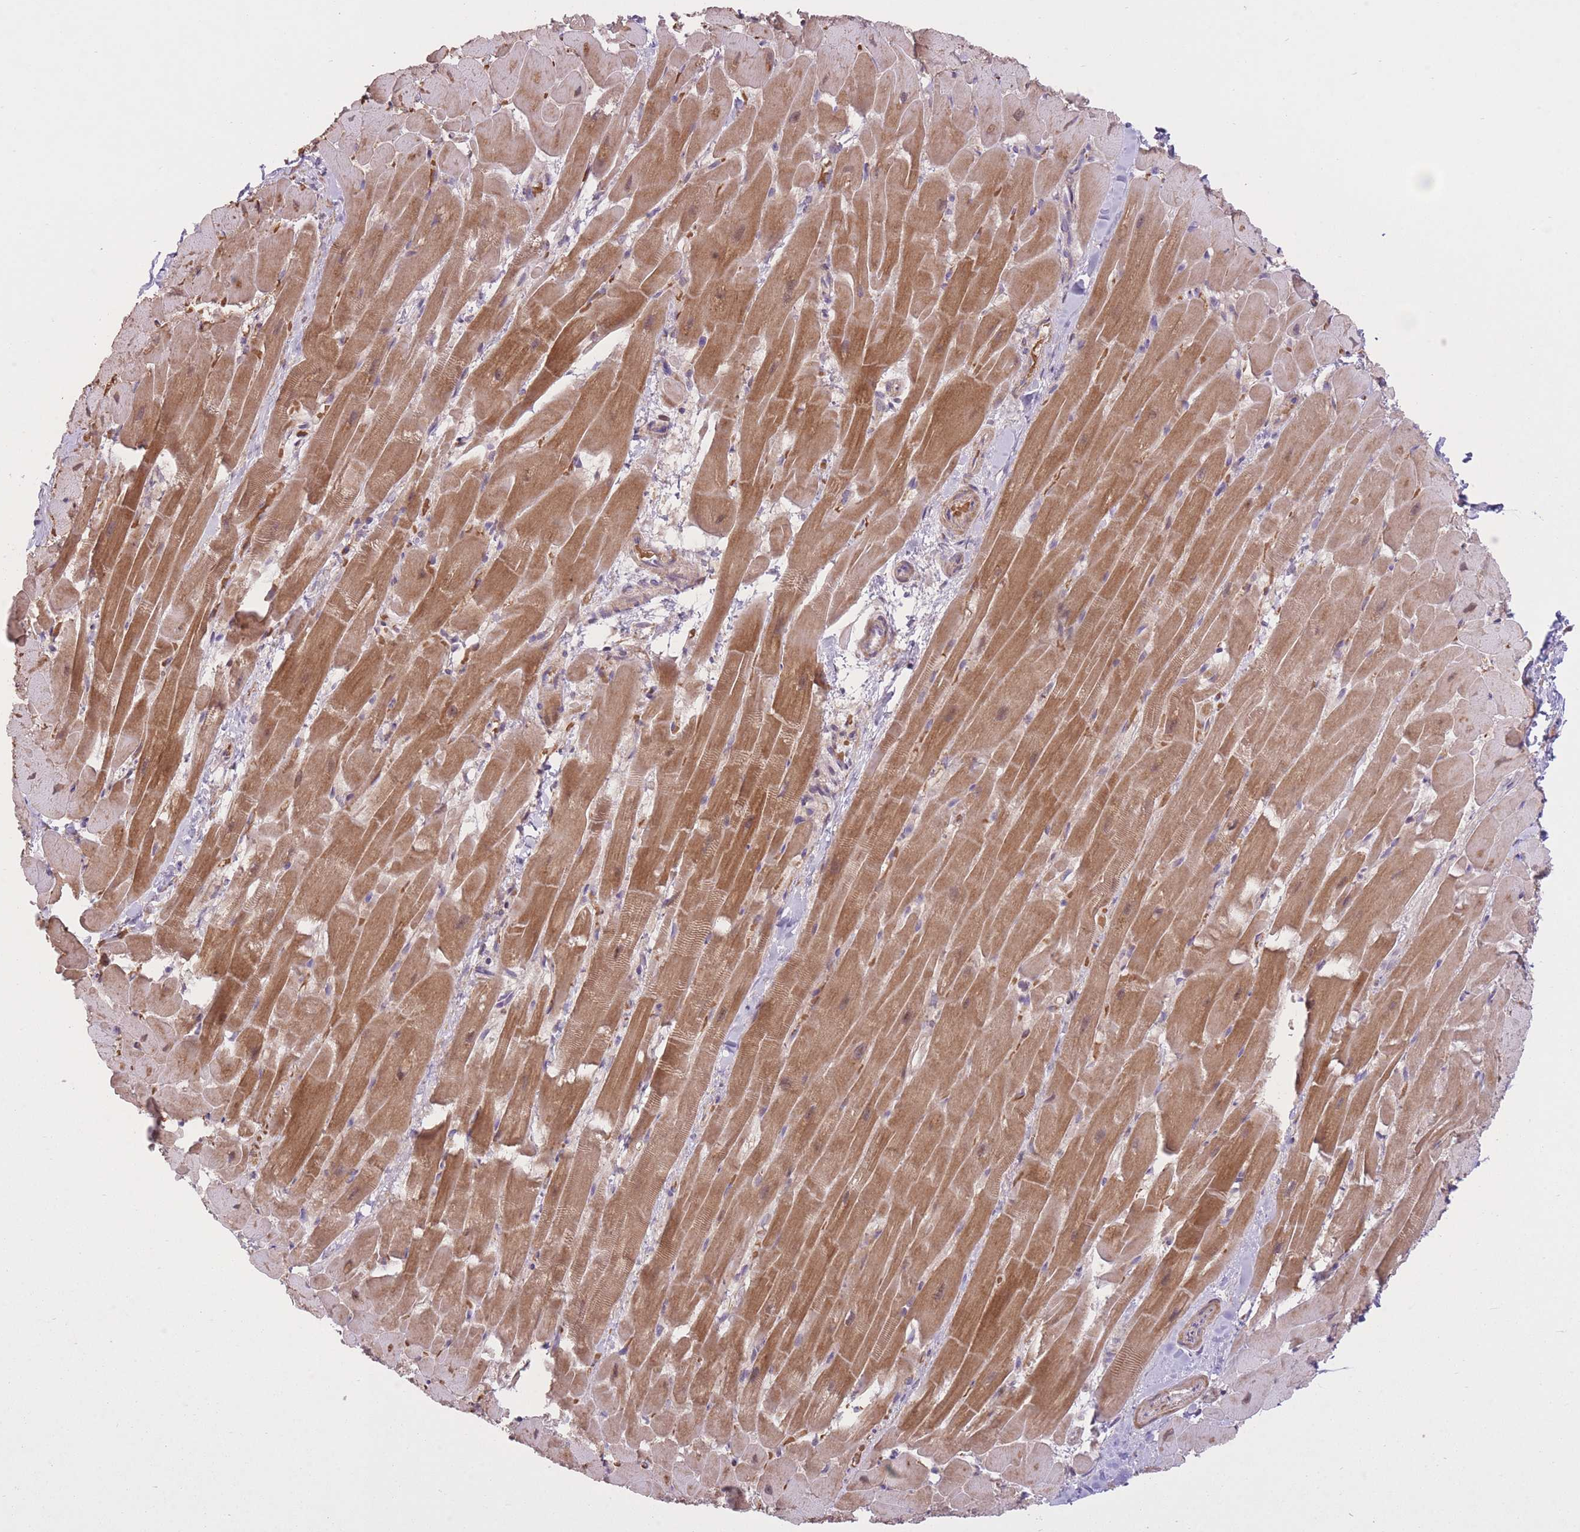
{"staining": {"intensity": "moderate", "quantity": ">75%", "location": "cytoplasmic/membranous"}, "tissue": "heart muscle", "cell_type": "Cardiomyocytes", "image_type": "normal", "snomed": [{"axis": "morphology", "description": "Normal tissue, NOS"}, {"axis": "topography", "description": "Heart"}], "caption": "Protein expression analysis of normal heart muscle displays moderate cytoplasmic/membranous staining in about >75% of cardiomyocytes. (DAB = brown stain, brightfield microscopy at high magnification).", "gene": "POLR3F", "patient": {"sex": "male", "age": 37}}